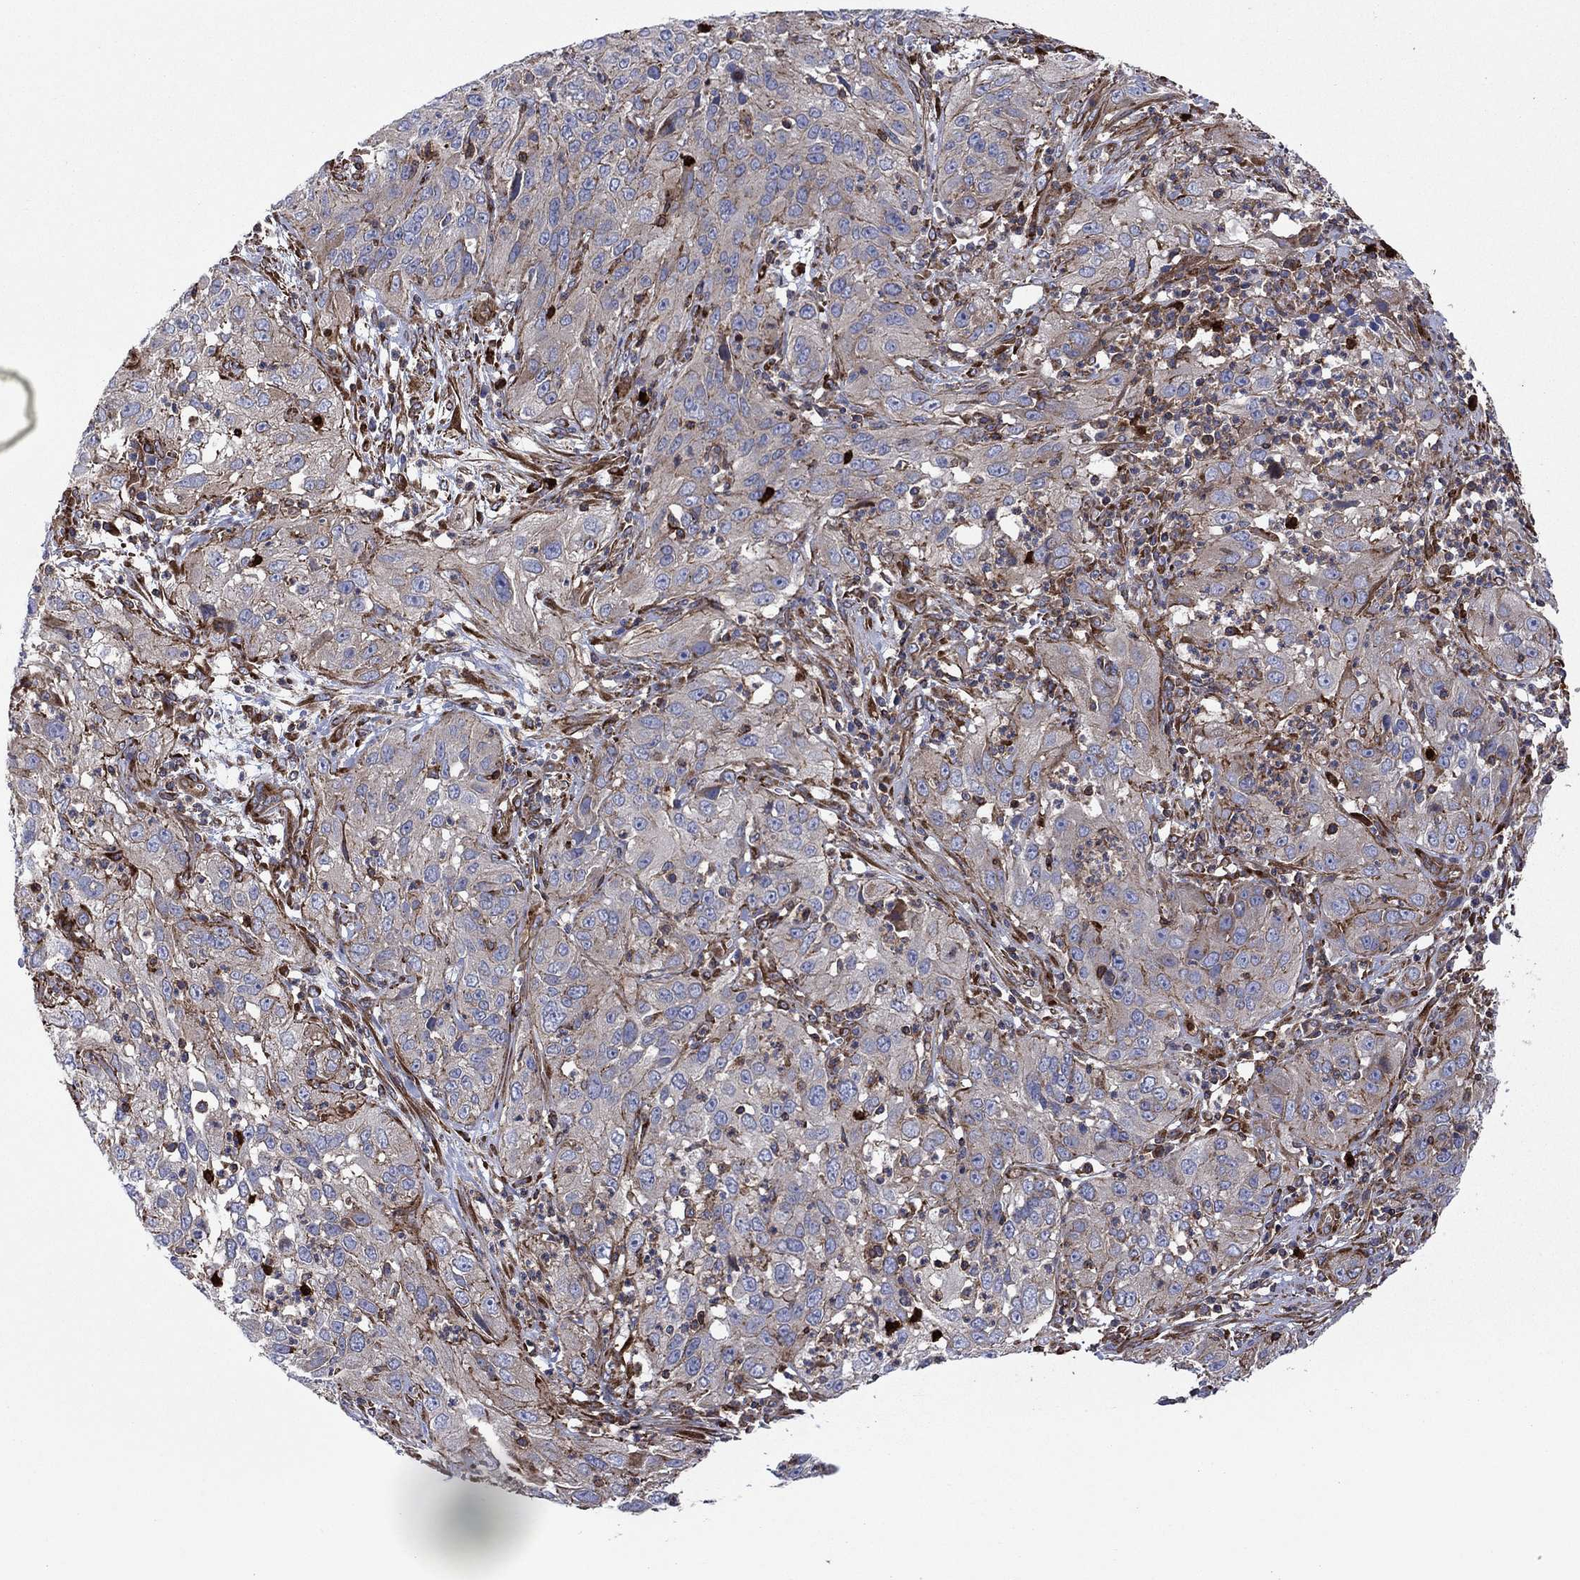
{"staining": {"intensity": "strong", "quantity": "<25%", "location": "cytoplasmic/membranous"}, "tissue": "cervical cancer", "cell_type": "Tumor cells", "image_type": "cancer", "snomed": [{"axis": "morphology", "description": "Squamous cell carcinoma, NOS"}, {"axis": "topography", "description": "Cervix"}], "caption": "High-power microscopy captured an immunohistochemistry histopathology image of squamous cell carcinoma (cervical), revealing strong cytoplasmic/membranous staining in approximately <25% of tumor cells.", "gene": "PAG1", "patient": {"sex": "female", "age": 32}}